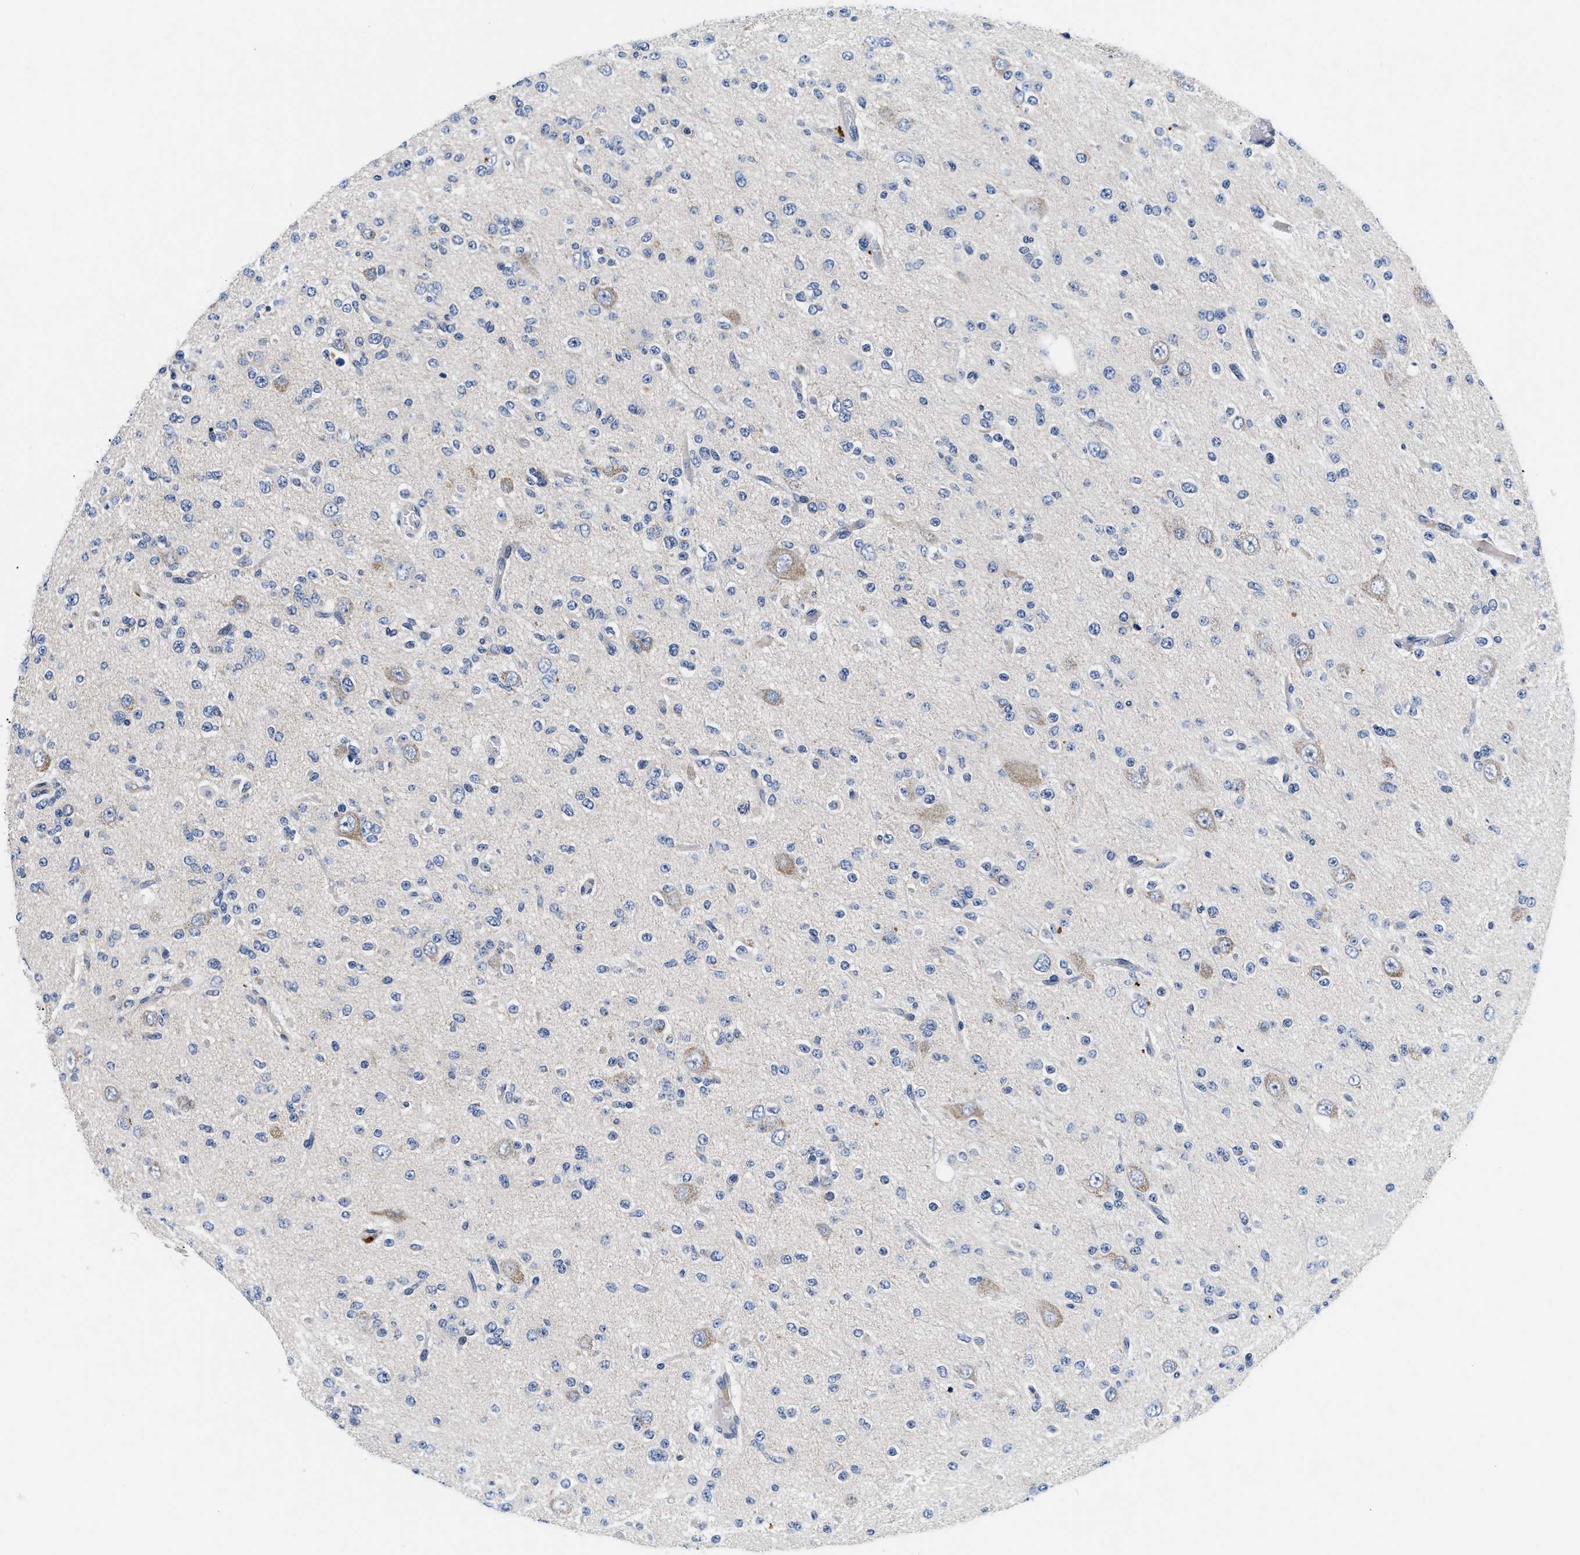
{"staining": {"intensity": "negative", "quantity": "none", "location": "none"}, "tissue": "glioma", "cell_type": "Tumor cells", "image_type": "cancer", "snomed": [{"axis": "morphology", "description": "Glioma, malignant, Low grade"}, {"axis": "topography", "description": "Brain"}], "caption": "IHC histopathology image of neoplastic tissue: low-grade glioma (malignant) stained with DAB reveals no significant protein positivity in tumor cells.", "gene": "PDP1", "patient": {"sex": "male", "age": 38}}